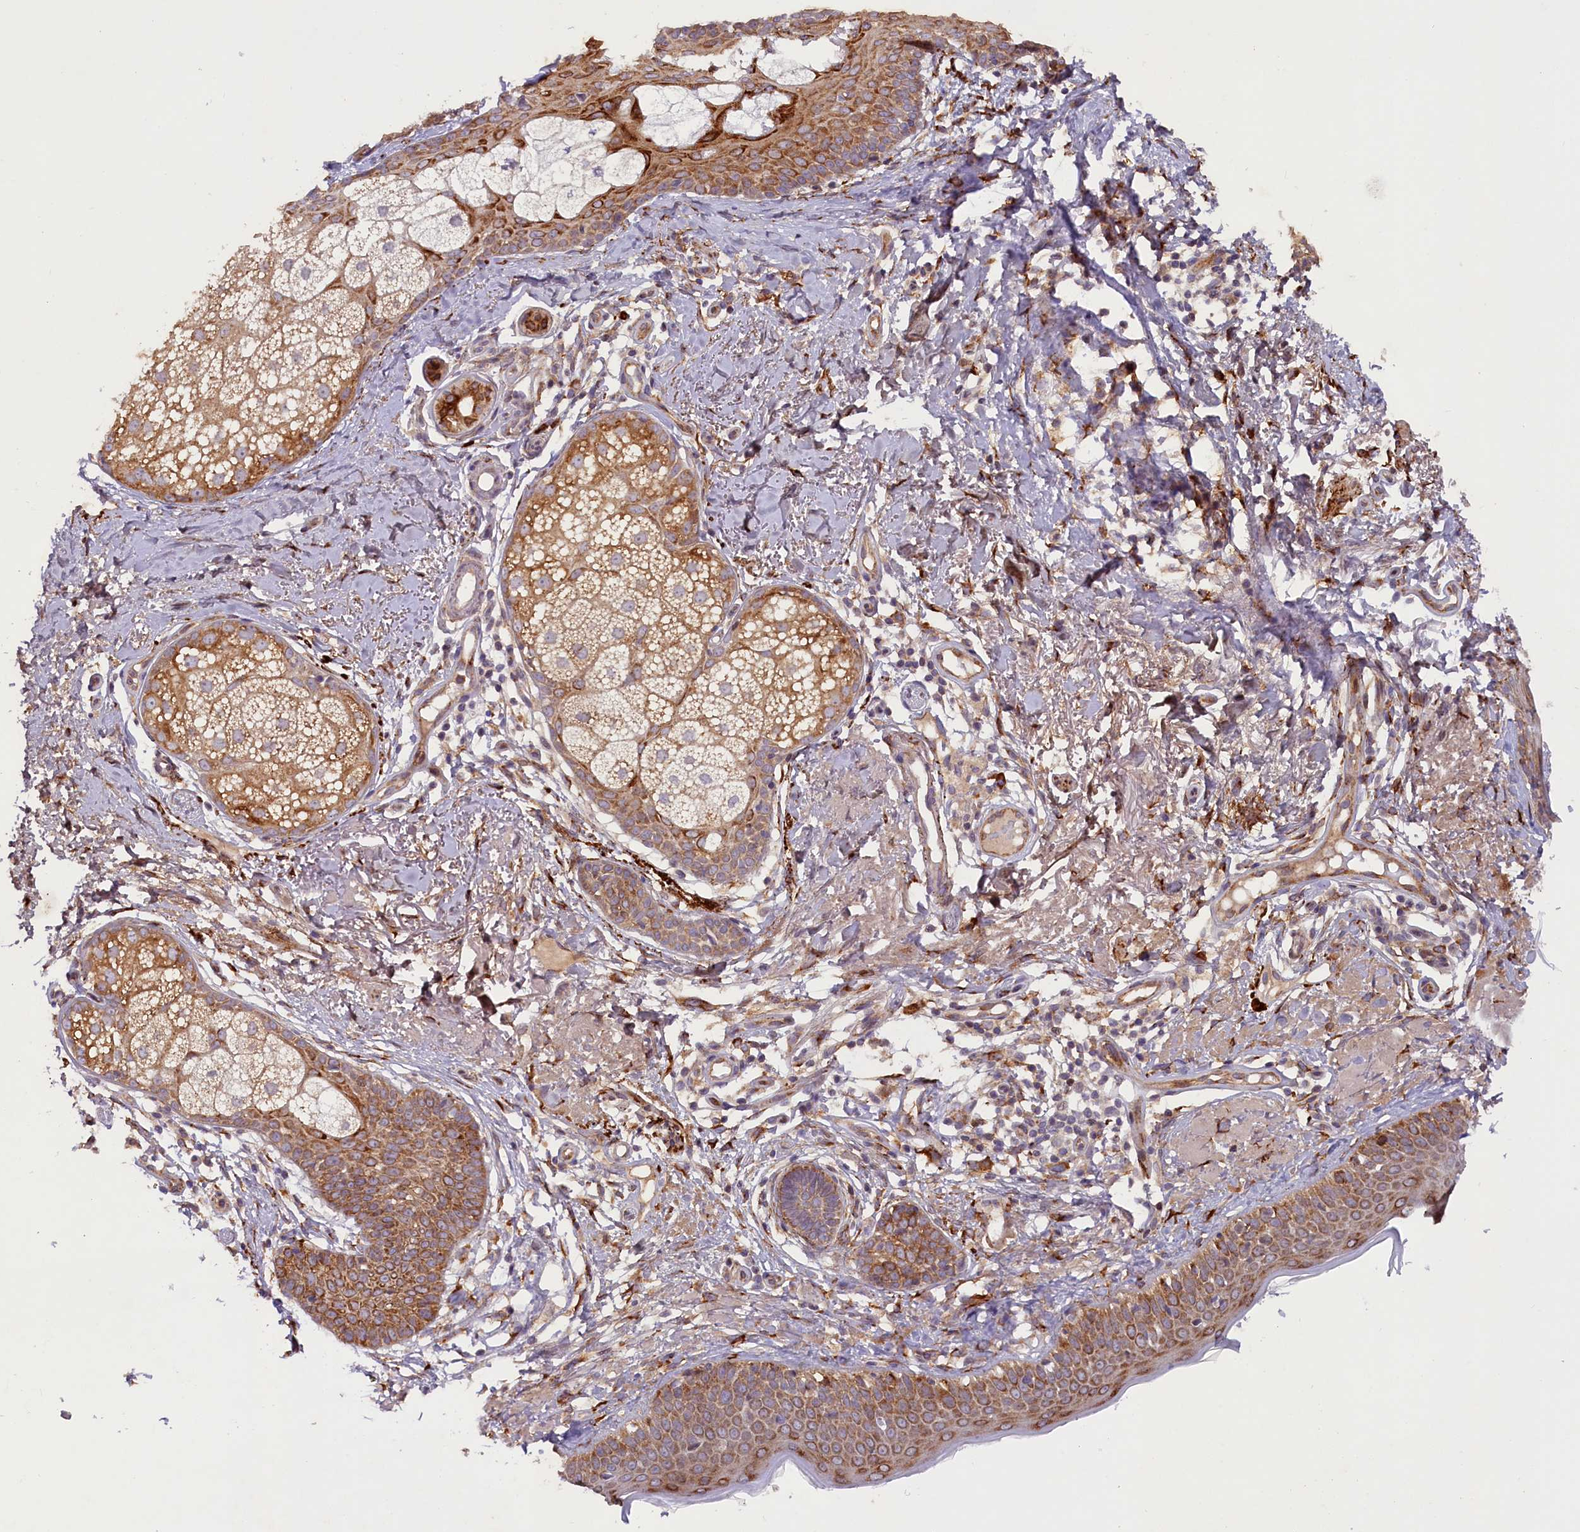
{"staining": {"intensity": "moderate", "quantity": ">75%", "location": "cytoplasmic/membranous"}, "tissue": "skin cancer", "cell_type": "Tumor cells", "image_type": "cancer", "snomed": [{"axis": "morphology", "description": "Basal cell carcinoma"}, {"axis": "topography", "description": "Skin"}], "caption": "This histopathology image displays skin cancer (basal cell carcinoma) stained with immunohistochemistry (IHC) to label a protein in brown. The cytoplasmic/membranous of tumor cells show moderate positivity for the protein. Nuclei are counter-stained blue.", "gene": "SSC5D", "patient": {"sex": "female", "age": 60}}